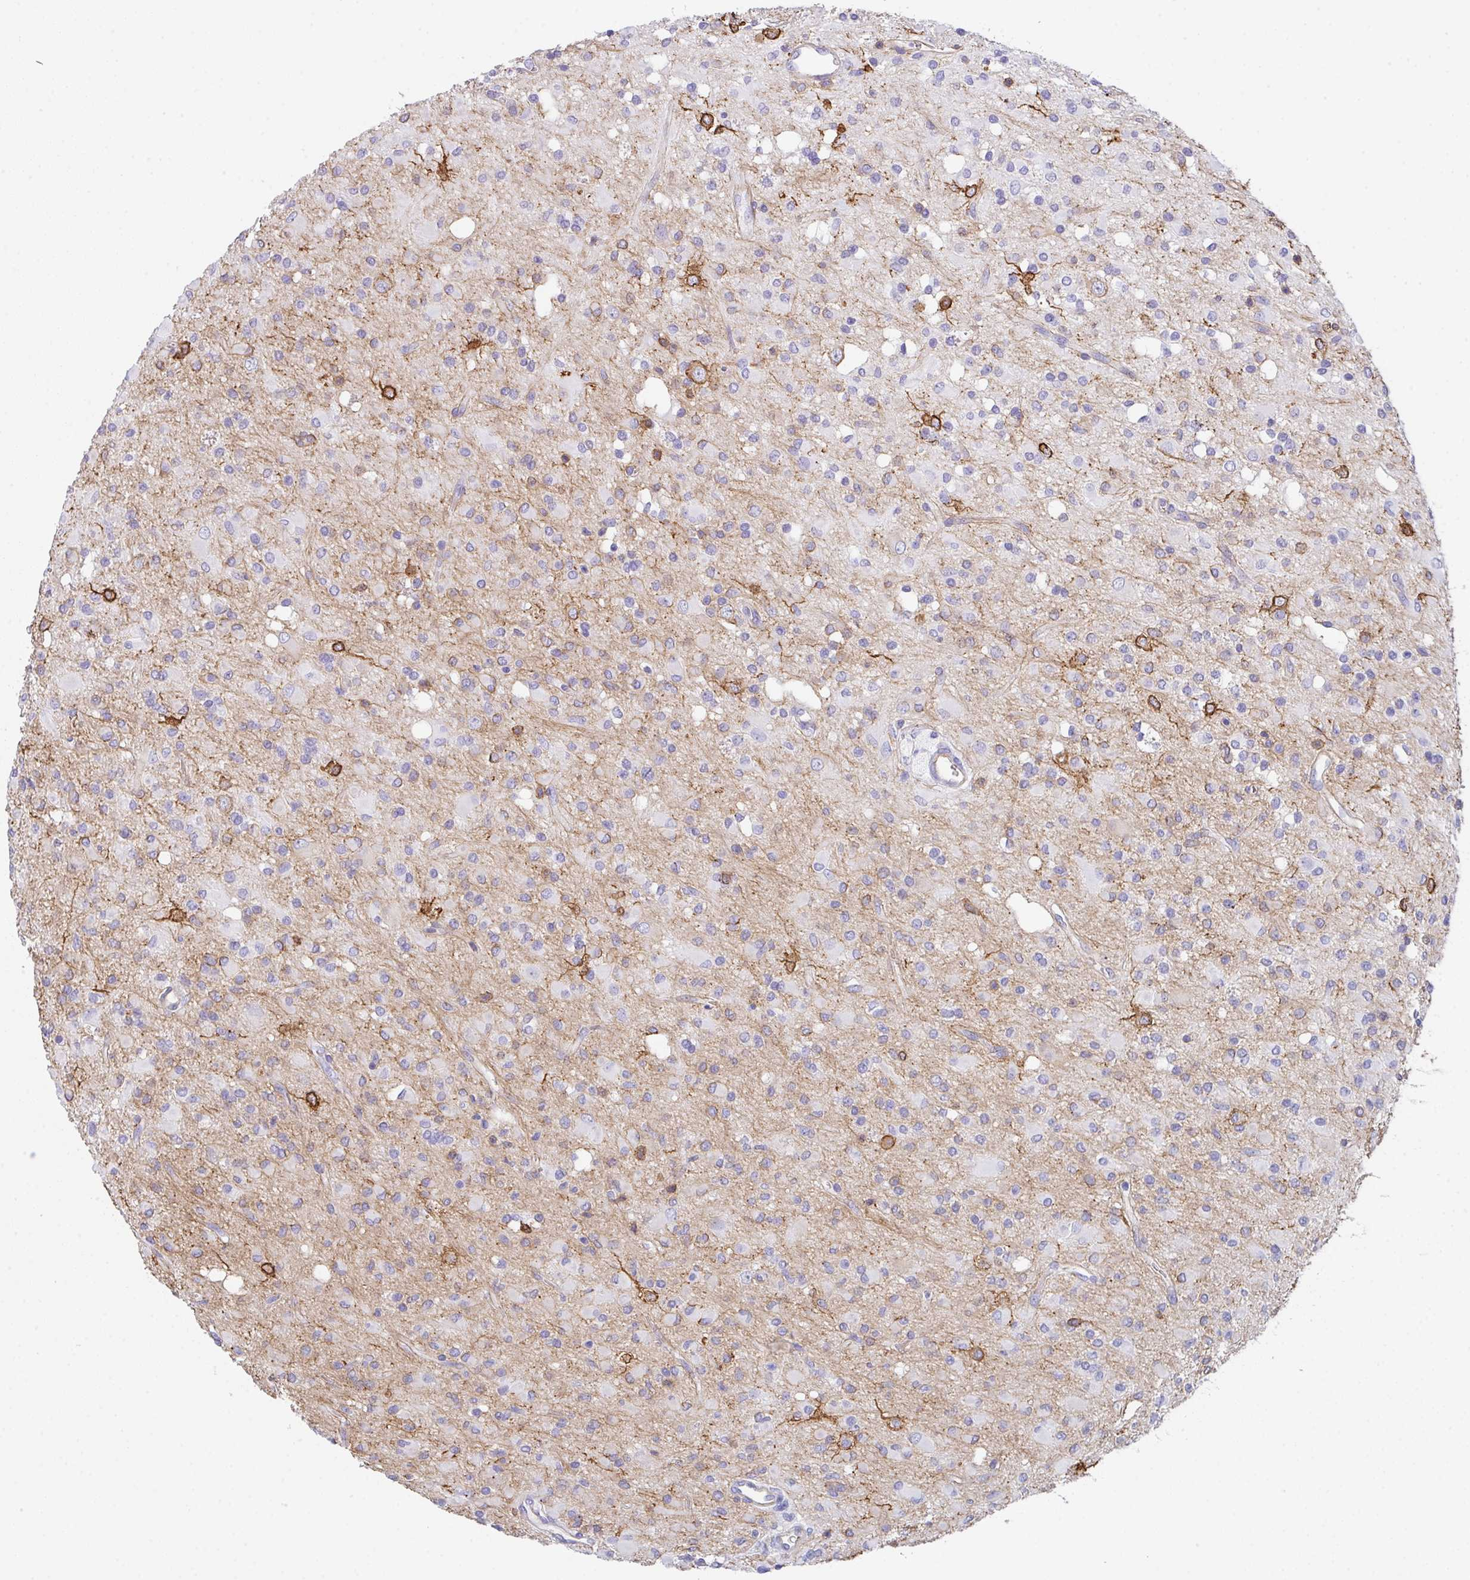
{"staining": {"intensity": "moderate", "quantity": "<25%", "location": "cytoplasmic/membranous"}, "tissue": "glioma", "cell_type": "Tumor cells", "image_type": "cancer", "snomed": [{"axis": "morphology", "description": "Glioma, malignant, Low grade"}, {"axis": "topography", "description": "Brain"}], "caption": "A low amount of moderate cytoplasmic/membranous positivity is present in approximately <25% of tumor cells in low-grade glioma (malignant) tissue. (Brightfield microscopy of DAB IHC at high magnification).", "gene": "DBN1", "patient": {"sex": "female", "age": 33}}